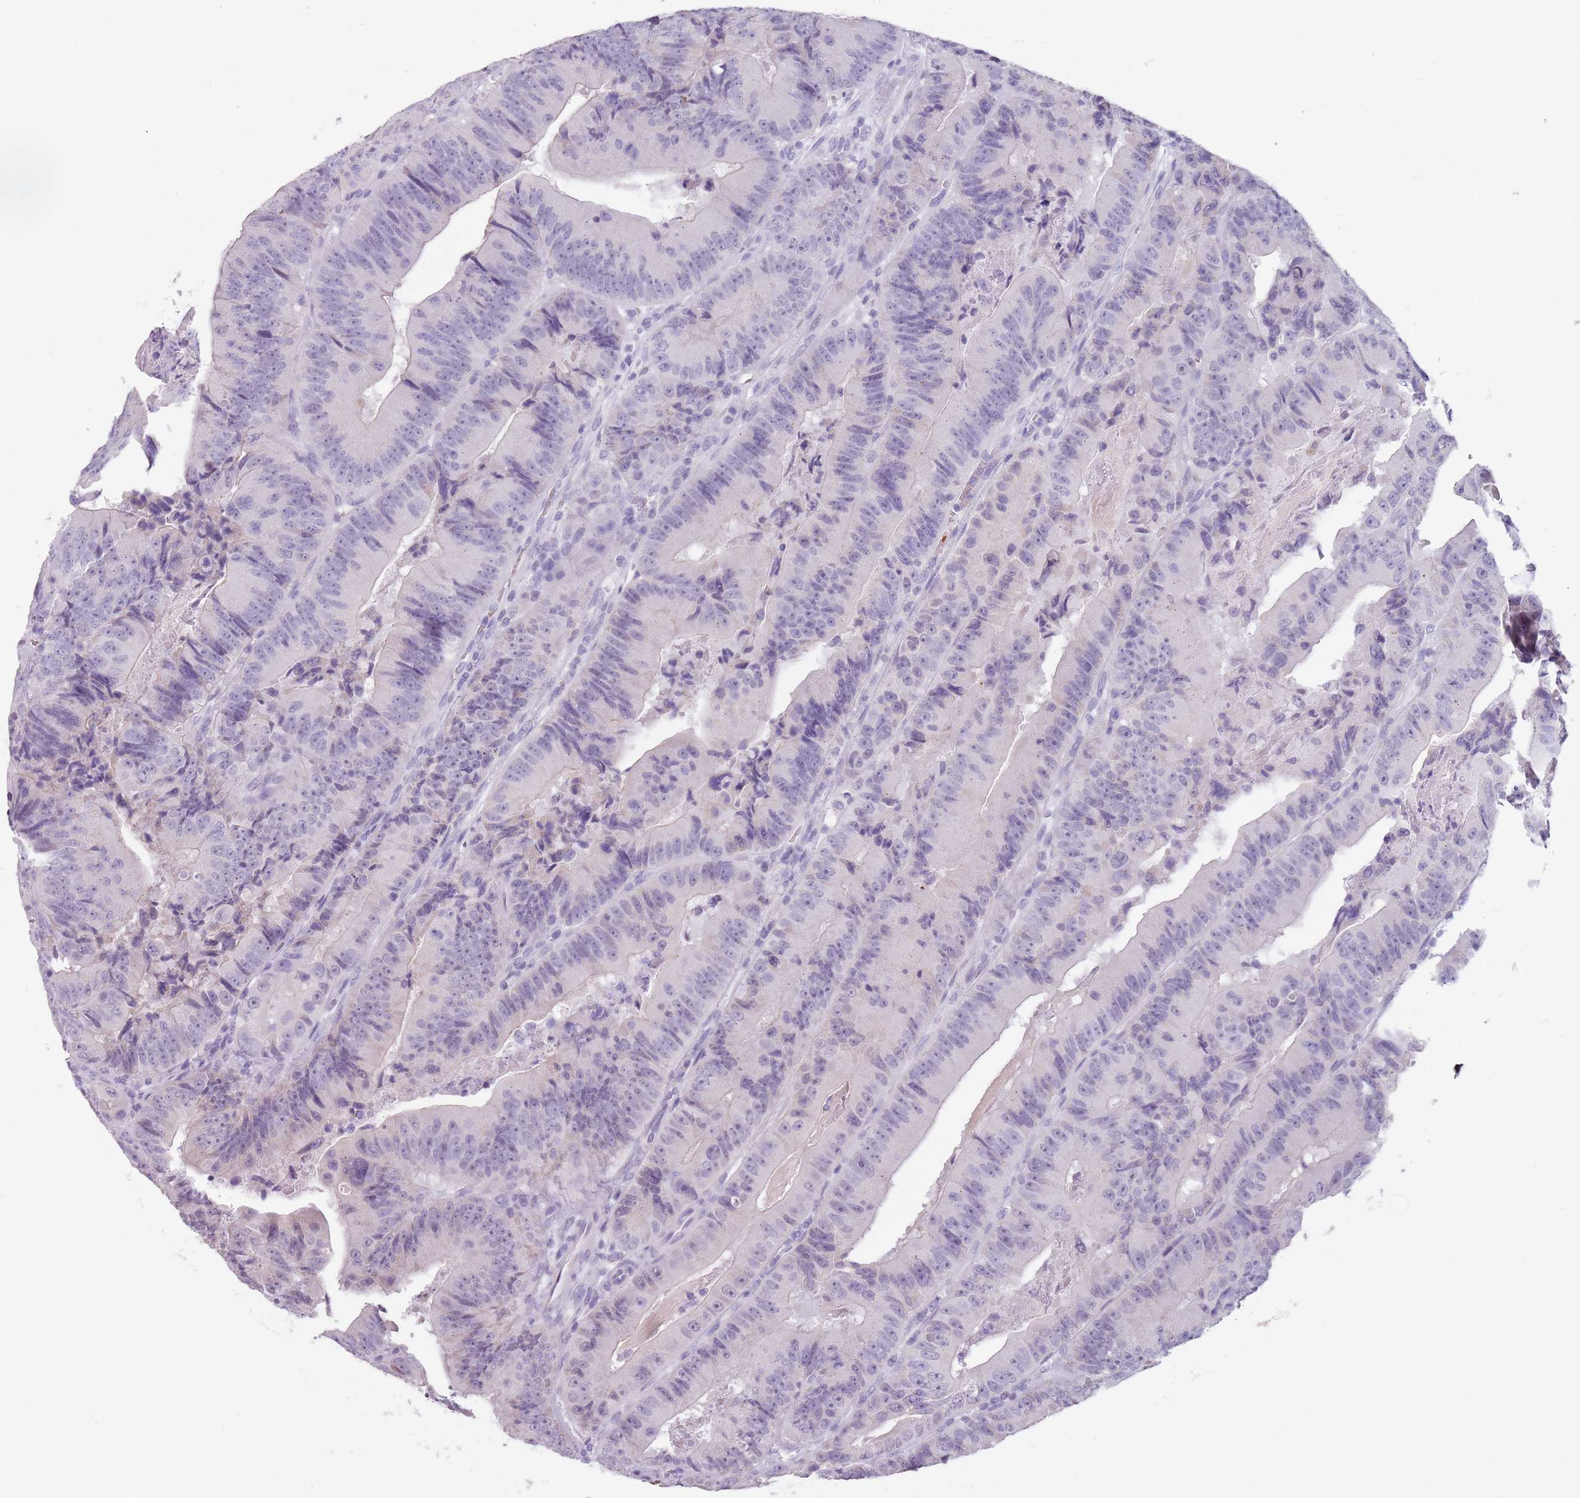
{"staining": {"intensity": "negative", "quantity": "none", "location": "none"}, "tissue": "colorectal cancer", "cell_type": "Tumor cells", "image_type": "cancer", "snomed": [{"axis": "morphology", "description": "Adenocarcinoma, NOS"}, {"axis": "topography", "description": "Colon"}], "caption": "High power microscopy image of an immunohistochemistry (IHC) histopathology image of colorectal cancer, revealing no significant positivity in tumor cells.", "gene": "SPESP1", "patient": {"sex": "female", "age": 86}}